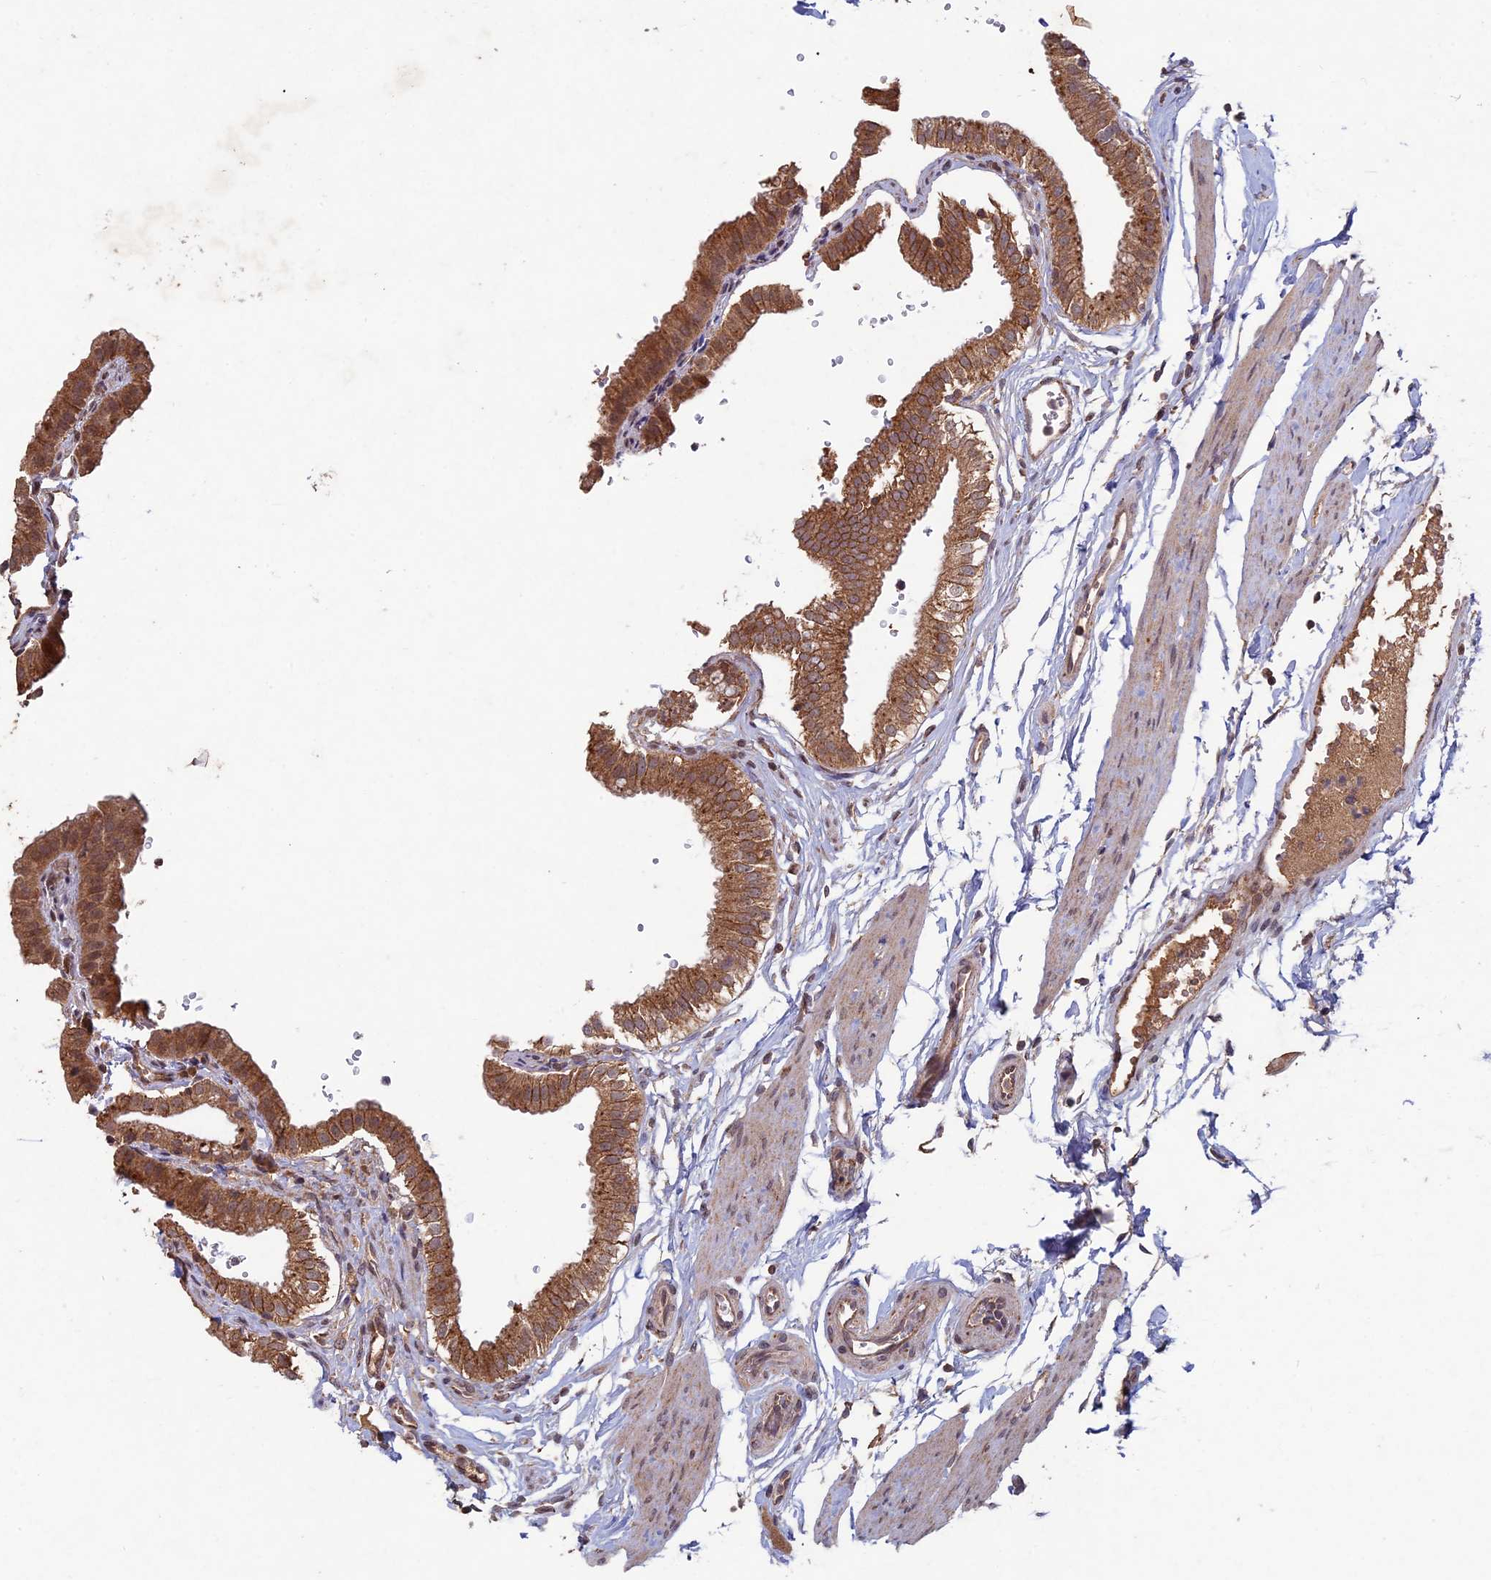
{"staining": {"intensity": "moderate", "quantity": ">75%", "location": "cytoplasmic/membranous"}, "tissue": "gallbladder", "cell_type": "Glandular cells", "image_type": "normal", "snomed": [{"axis": "morphology", "description": "Normal tissue, NOS"}, {"axis": "topography", "description": "Gallbladder"}], "caption": "Immunohistochemistry of unremarkable human gallbladder demonstrates medium levels of moderate cytoplasmic/membranous expression in about >75% of glandular cells.", "gene": "RCCD1", "patient": {"sex": "female", "age": 61}}